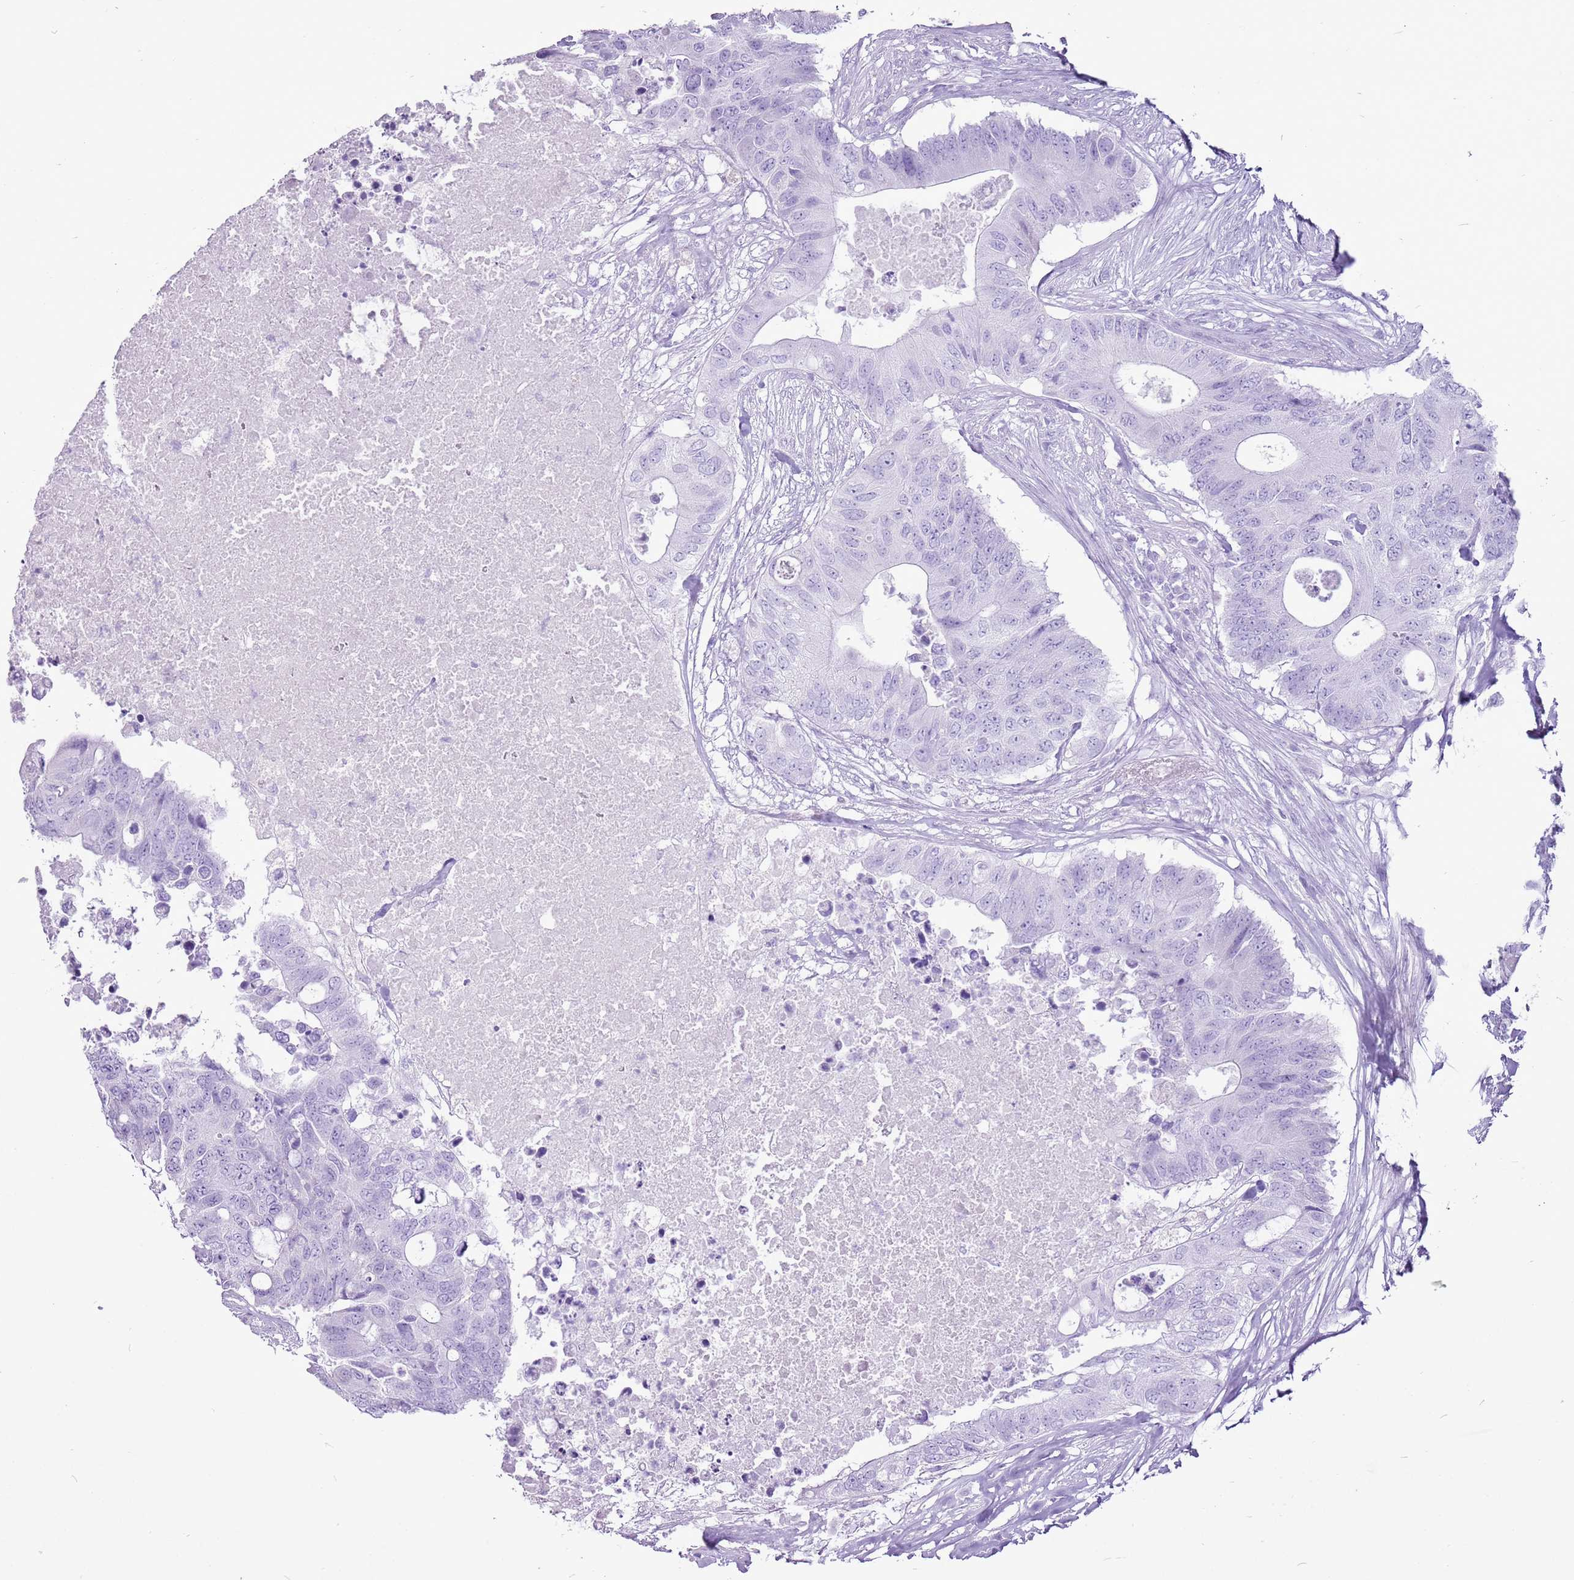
{"staining": {"intensity": "negative", "quantity": "none", "location": "none"}, "tissue": "colorectal cancer", "cell_type": "Tumor cells", "image_type": "cancer", "snomed": [{"axis": "morphology", "description": "Adenocarcinoma, NOS"}, {"axis": "topography", "description": "Colon"}], "caption": "Tumor cells are negative for brown protein staining in colorectal adenocarcinoma. Brightfield microscopy of IHC stained with DAB (3,3'-diaminobenzidine) (brown) and hematoxylin (blue), captured at high magnification.", "gene": "CNFN", "patient": {"sex": "male", "age": 71}}